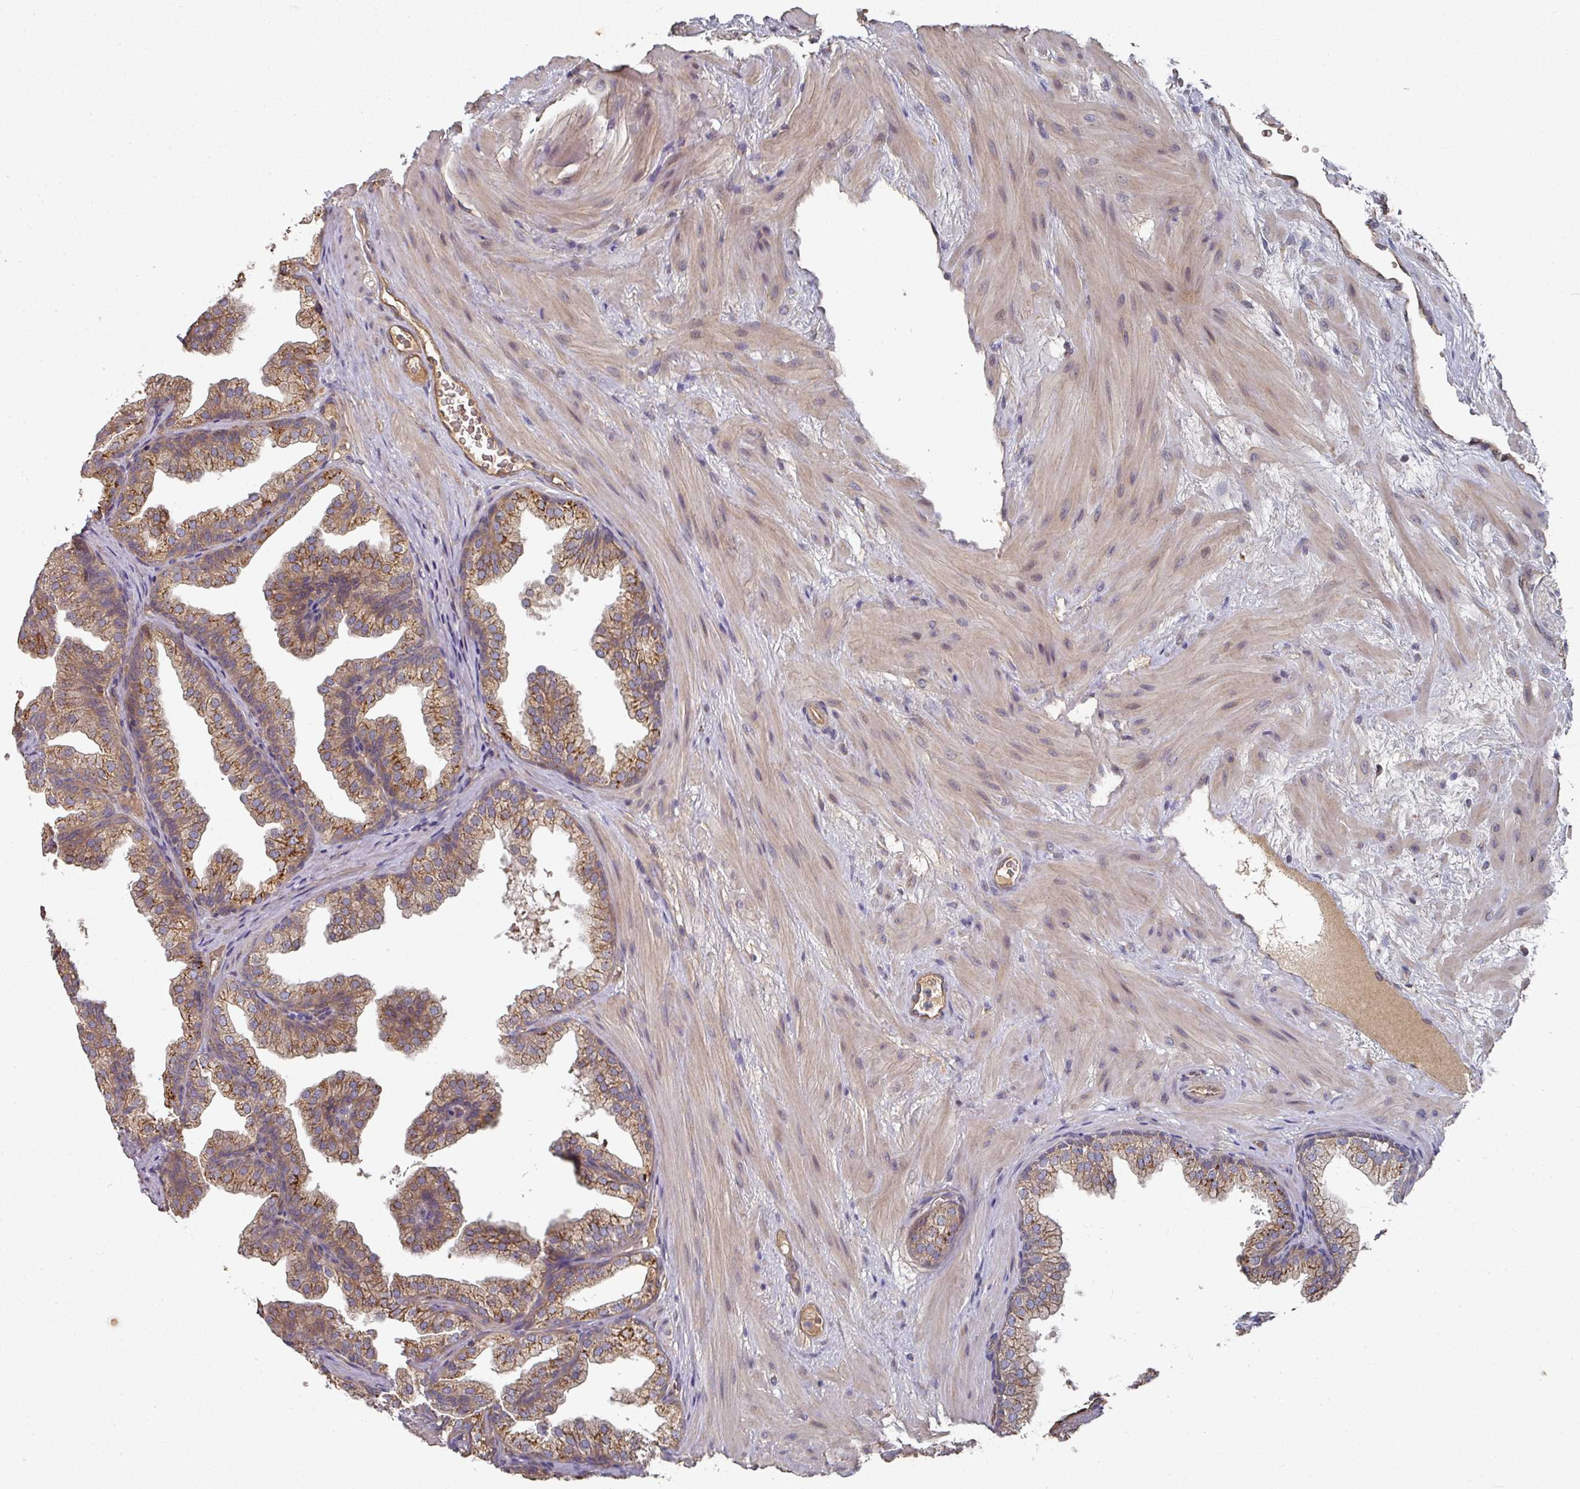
{"staining": {"intensity": "strong", "quantity": ">75%", "location": "cytoplasmic/membranous"}, "tissue": "prostate", "cell_type": "Glandular cells", "image_type": "normal", "snomed": [{"axis": "morphology", "description": "Normal tissue, NOS"}, {"axis": "topography", "description": "Prostate"}], "caption": "Glandular cells show high levels of strong cytoplasmic/membranous positivity in about >75% of cells in normal human prostate.", "gene": "EDEM2", "patient": {"sex": "male", "age": 37}}